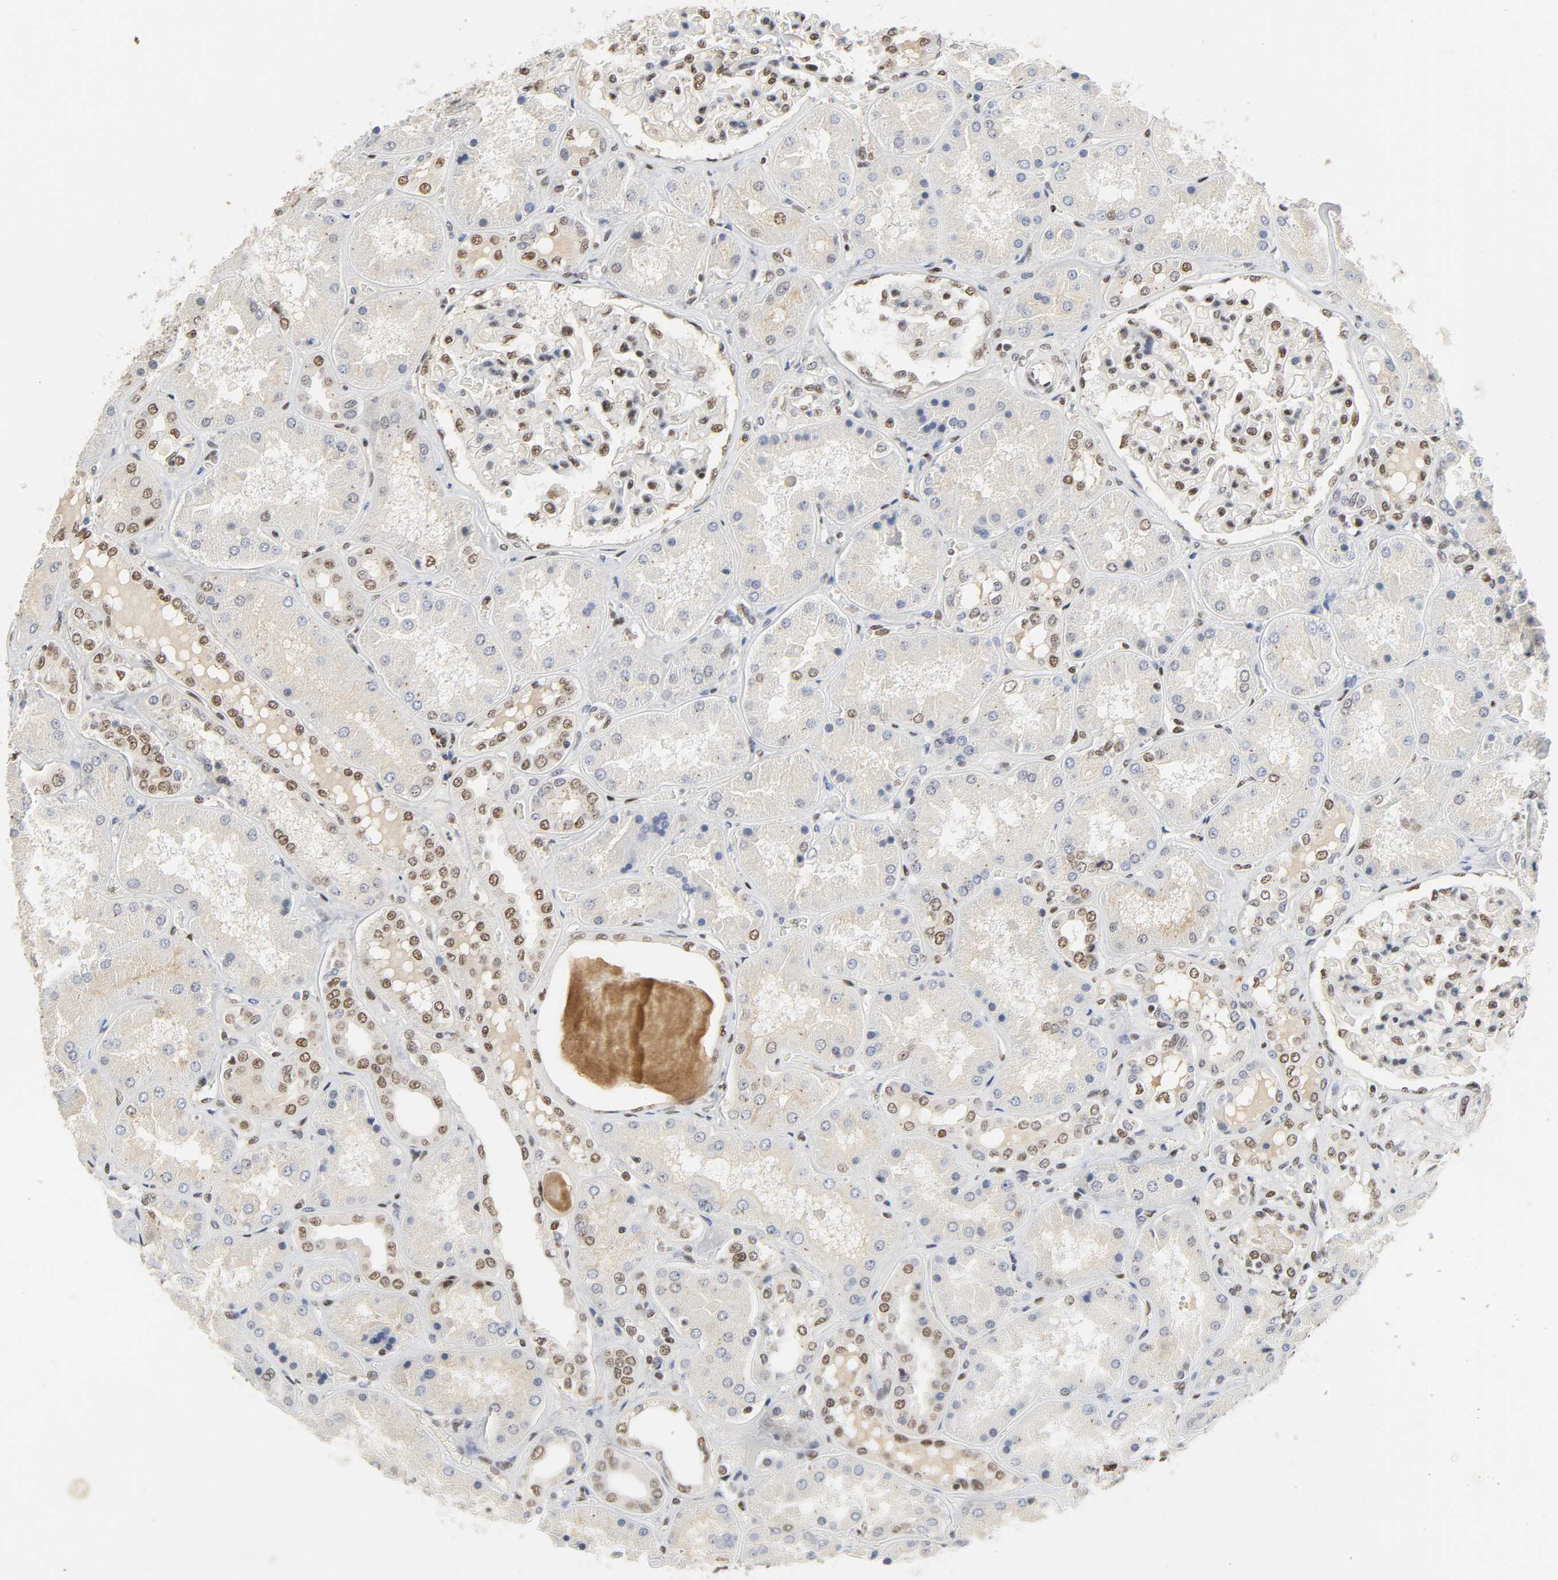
{"staining": {"intensity": "strong", "quantity": ">75%", "location": "nuclear"}, "tissue": "kidney", "cell_type": "Cells in glomeruli", "image_type": "normal", "snomed": [{"axis": "morphology", "description": "Normal tissue, NOS"}, {"axis": "topography", "description": "Kidney"}], "caption": "Approximately >75% of cells in glomeruli in unremarkable kidney exhibit strong nuclear protein expression as visualized by brown immunohistochemical staining.", "gene": "NCOA6", "patient": {"sex": "female", "age": 56}}